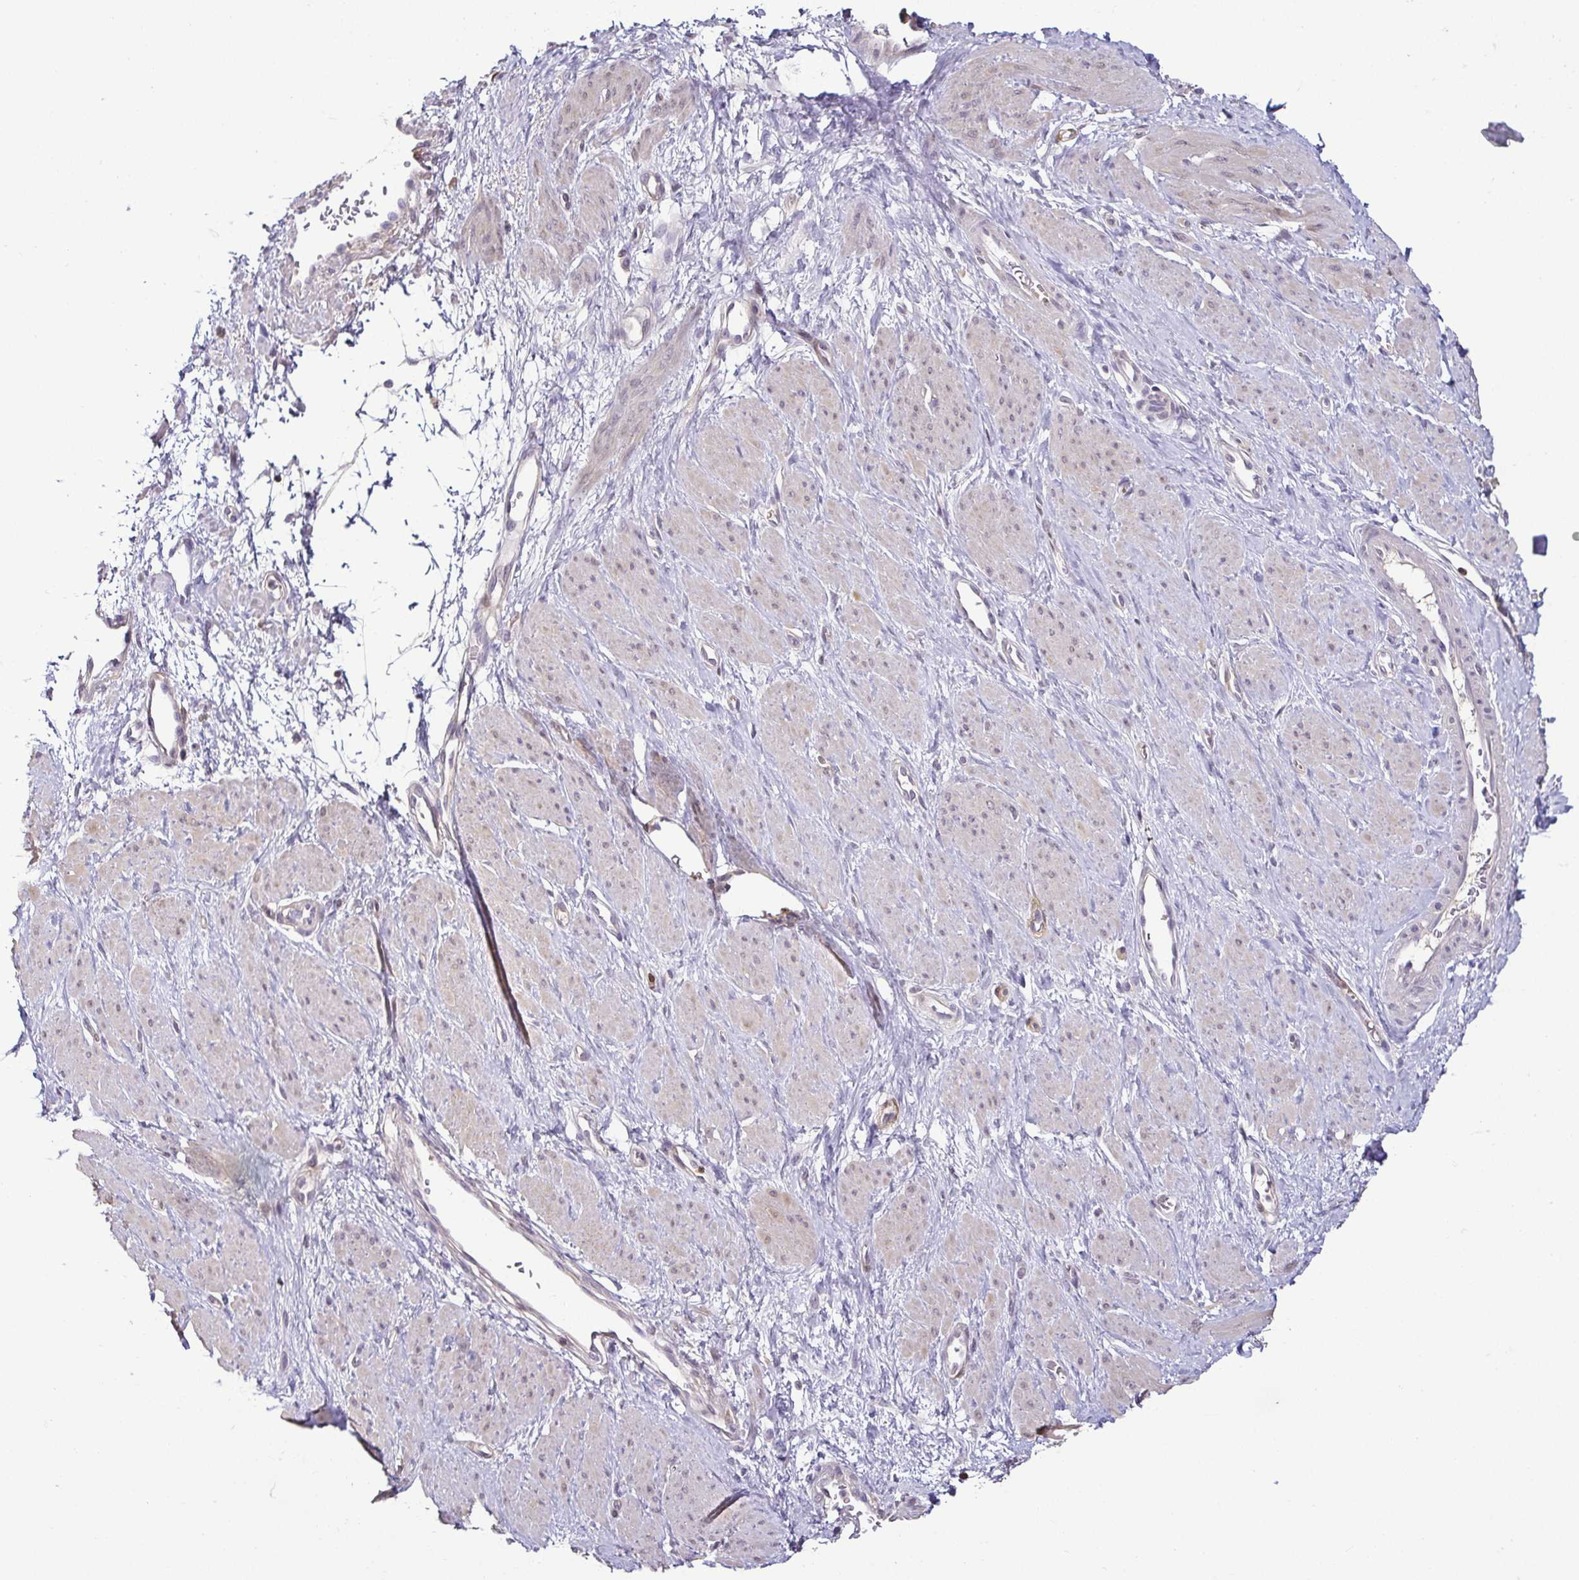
{"staining": {"intensity": "negative", "quantity": "none", "location": "none"}, "tissue": "smooth muscle", "cell_type": "Smooth muscle cells", "image_type": "normal", "snomed": [{"axis": "morphology", "description": "Normal tissue, NOS"}, {"axis": "topography", "description": "Smooth muscle"}, {"axis": "topography", "description": "Uterus"}], "caption": "Immunohistochemistry of unremarkable human smooth muscle reveals no positivity in smooth muscle cells.", "gene": "HOPX", "patient": {"sex": "female", "age": 39}}